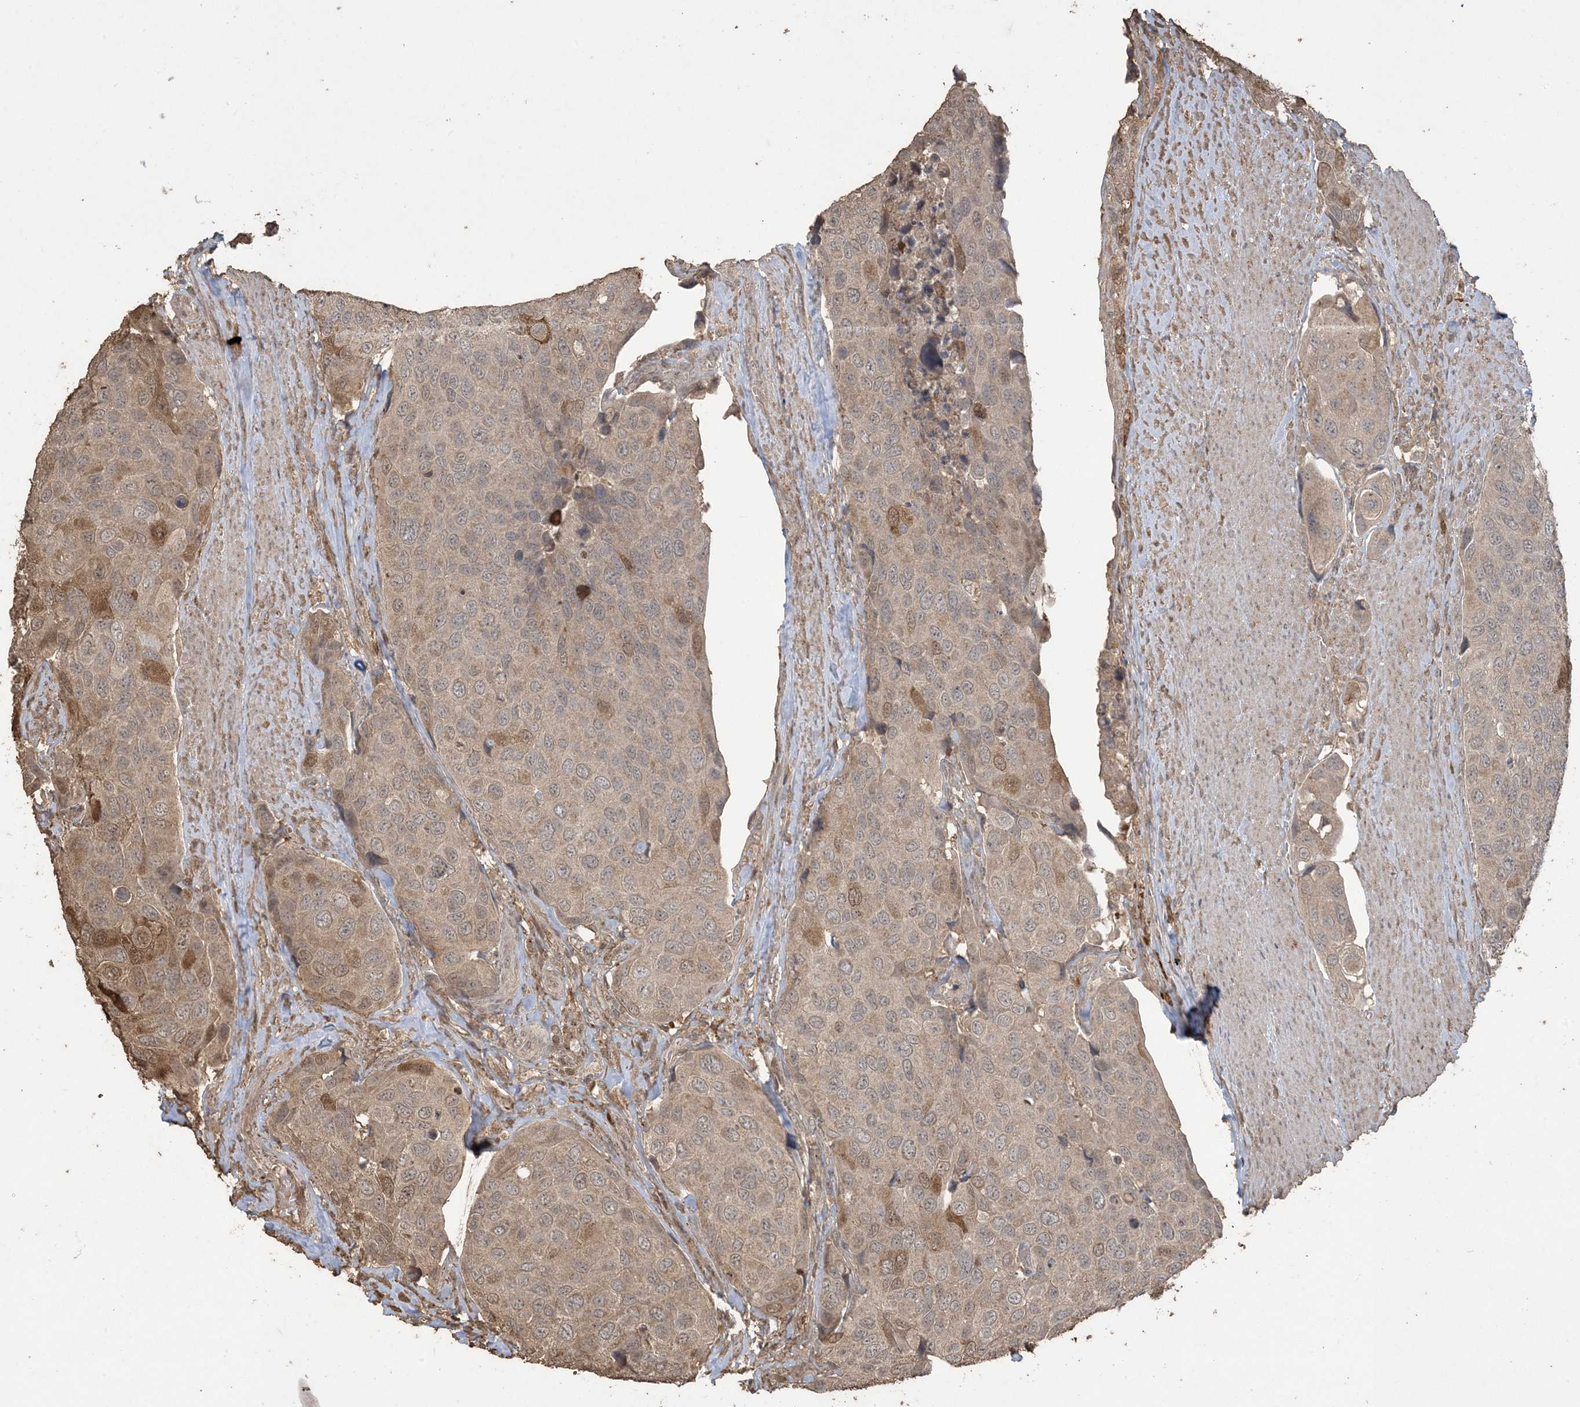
{"staining": {"intensity": "moderate", "quantity": "<25%", "location": "cytoplasmic/membranous,nuclear"}, "tissue": "urothelial cancer", "cell_type": "Tumor cells", "image_type": "cancer", "snomed": [{"axis": "morphology", "description": "Urothelial carcinoma, High grade"}, {"axis": "topography", "description": "Urinary bladder"}], "caption": "Protein analysis of high-grade urothelial carcinoma tissue displays moderate cytoplasmic/membranous and nuclear positivity in about <25% of tumor cells. The protein of interest is shown in brown color, while the nuclei are stained blue.", "gene": "EFCAB8", "patient": {"sex": "male", "age": 74}}